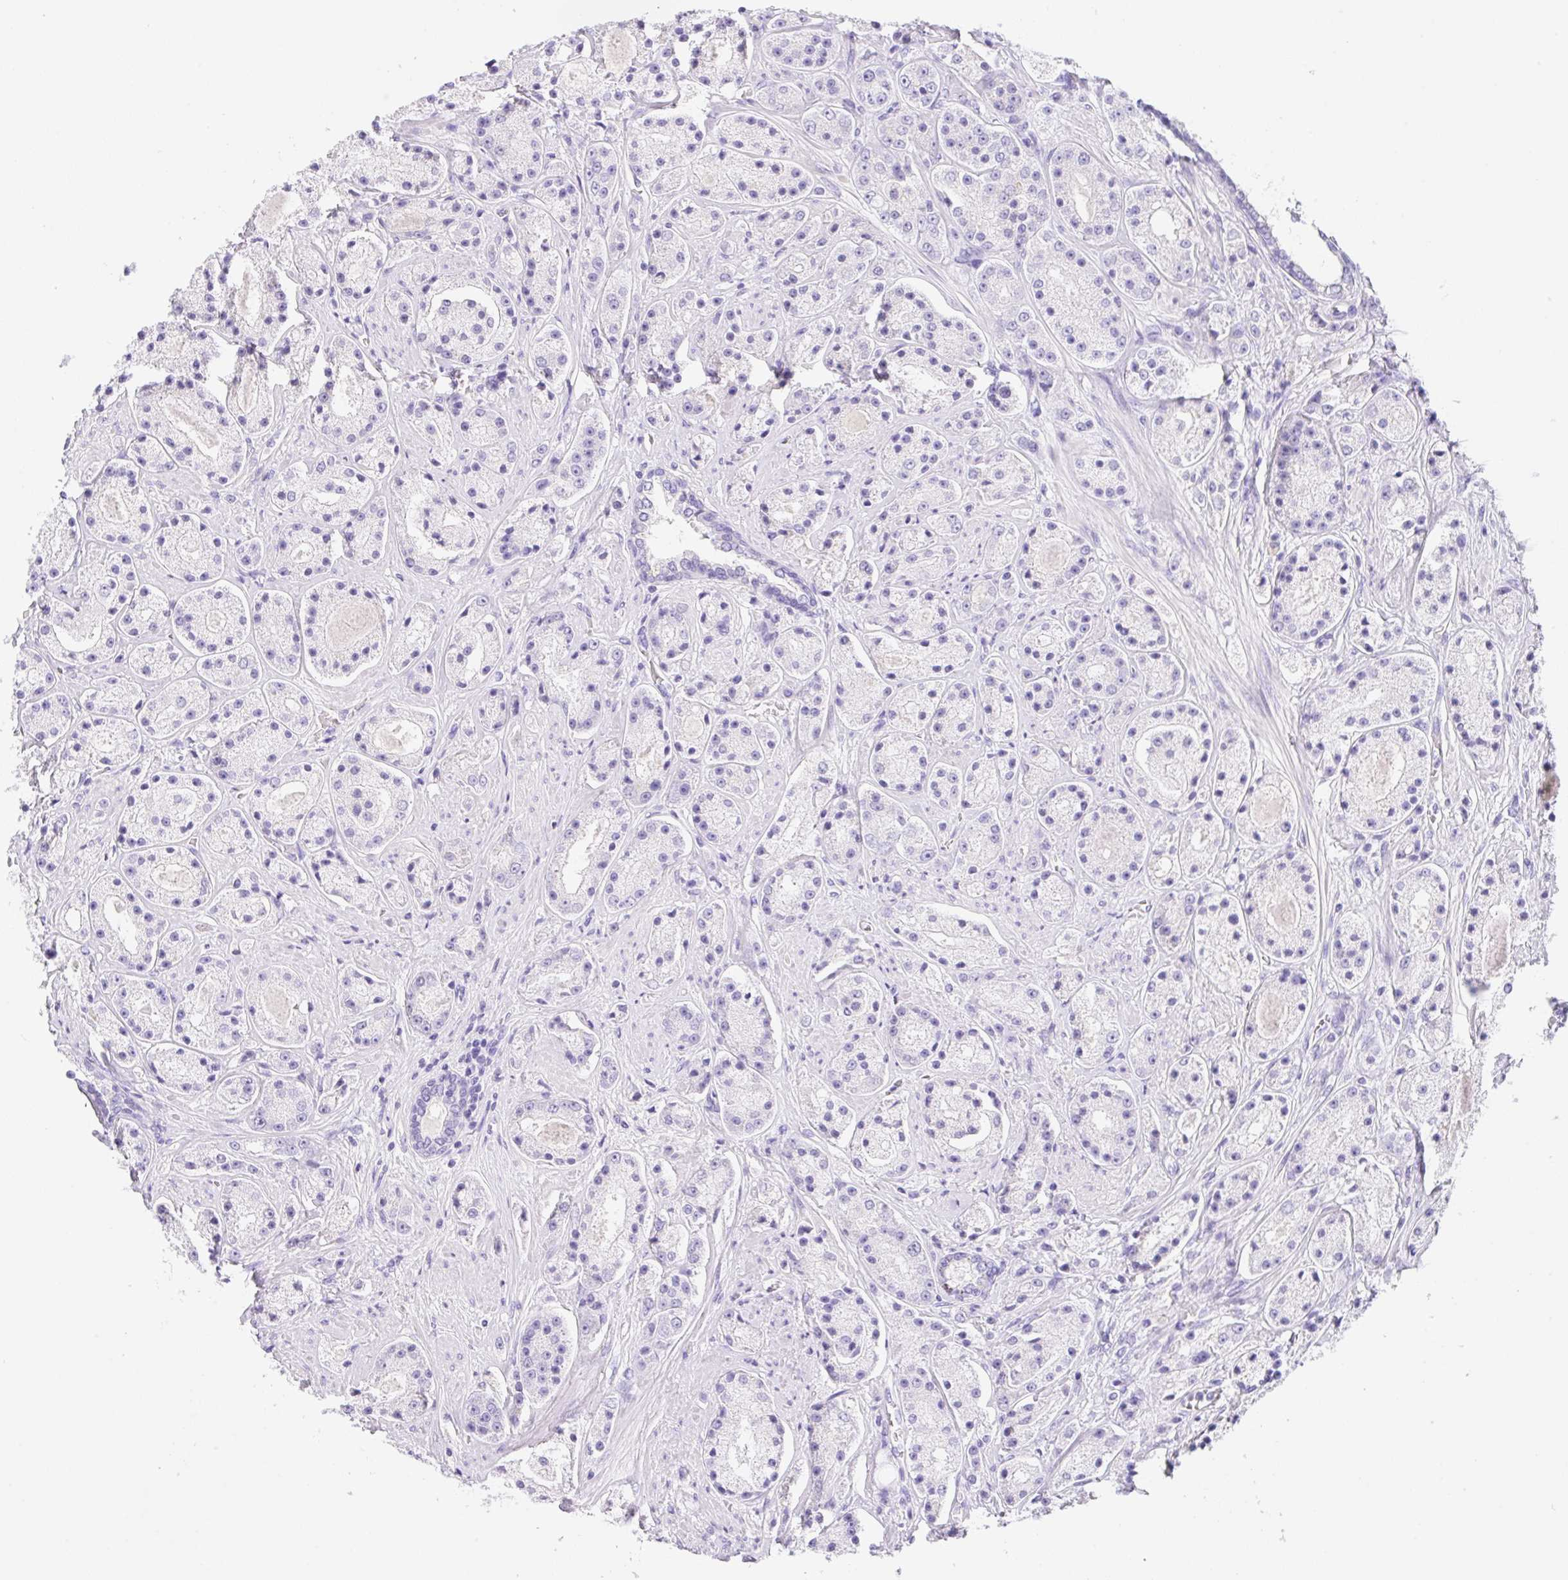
{"staining": {"intensity": "negative", "quantity": "none", "location": "none"}, "tissue": "prostate cancer", "cell_type": "Tumor cells", "image_type": "cancer", "snomed": [{"axis": "morphology", "description": "Adenocarcinoma, High grade"}, {"axis": "topography", "description": "Prostate"}], "caption": "An image of prostate adenocarcinoma (high-grade) stained for a protein demonstrates no brown staining in tumor cells. (DAB (3,3'-diaminobenzidine) immunohistochemistry (IHC), high magnification).", "gene": "KLK8", "patient": {"sex": "male", "age": 67}}